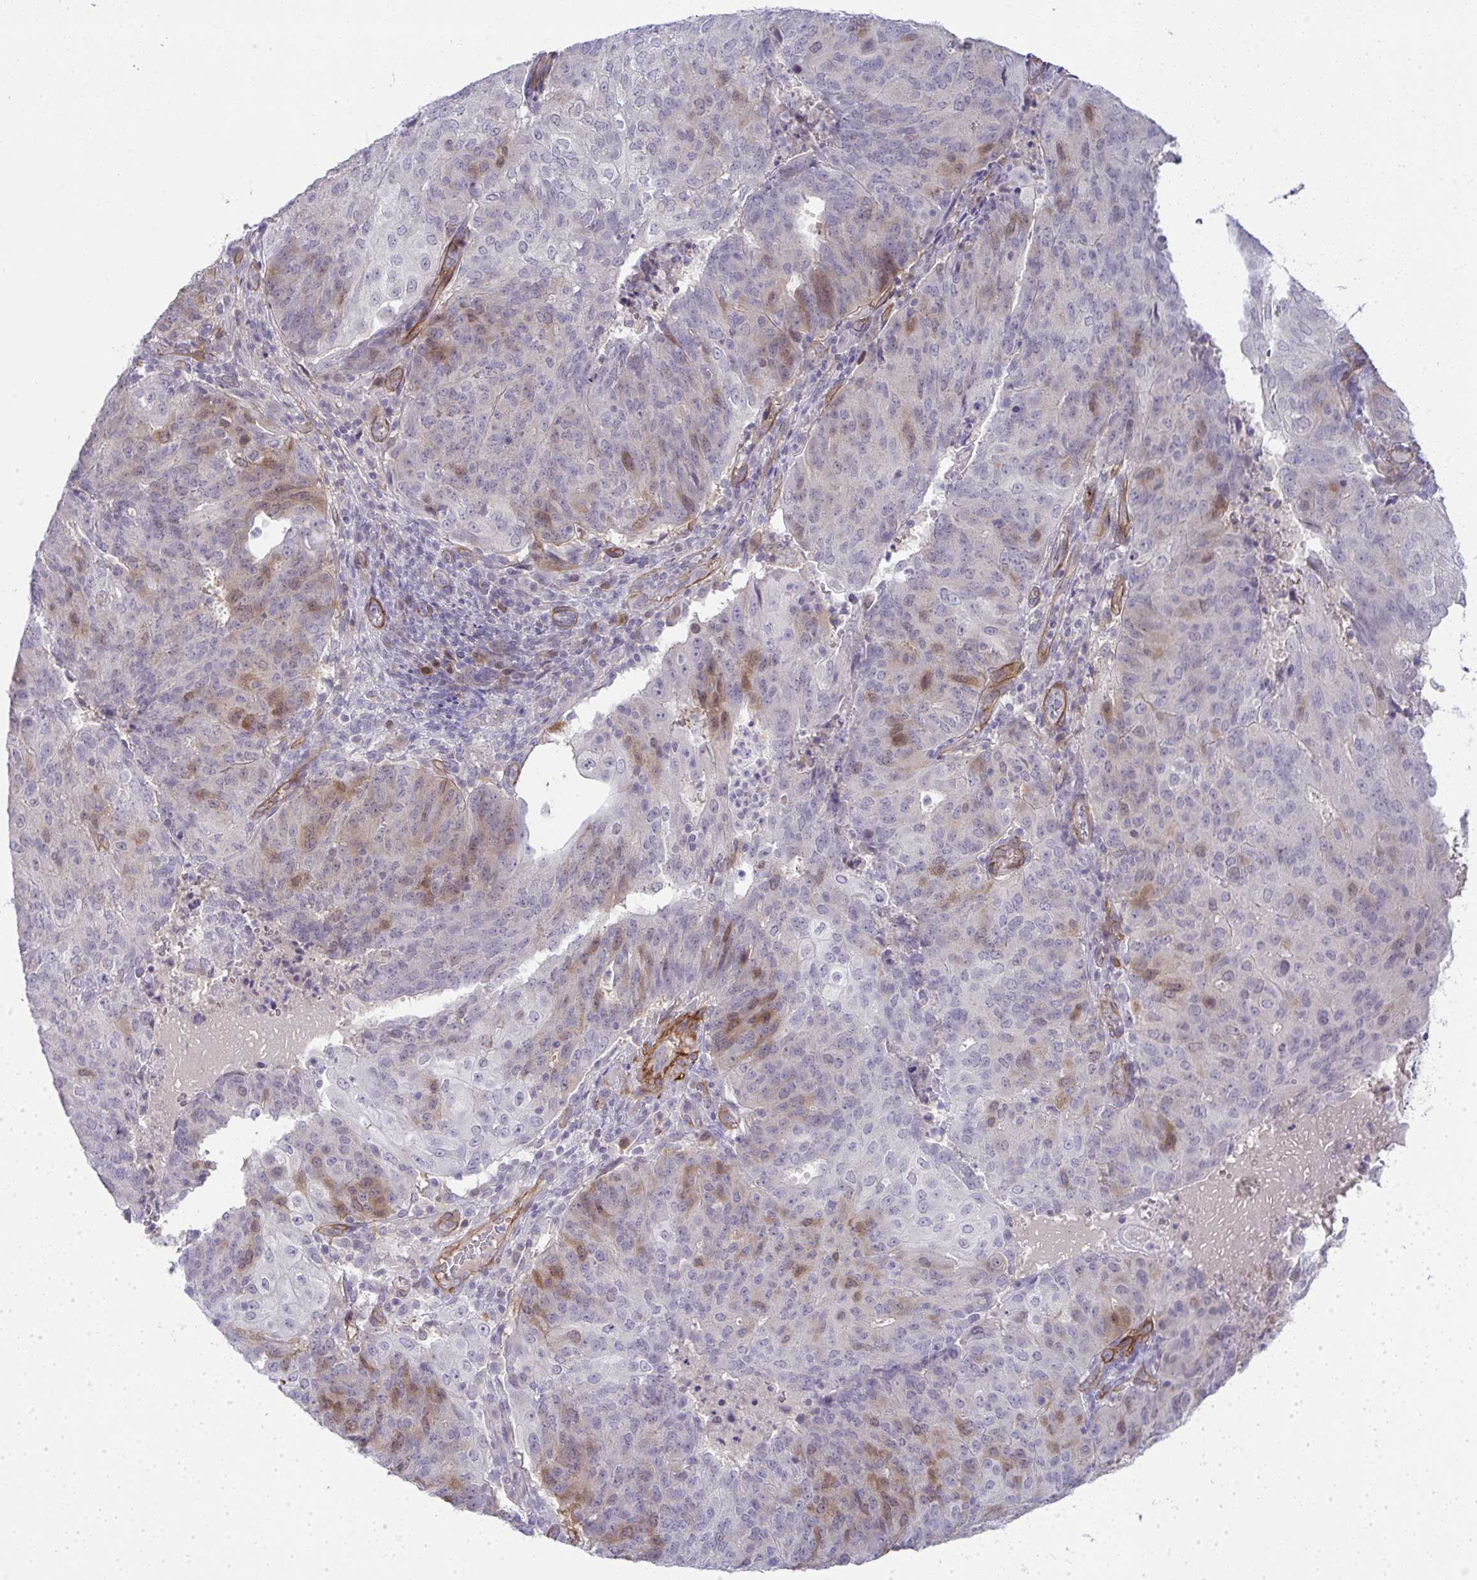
{"staining": {"intensity": "weak", "quantity": "25%-75%", "location": "cytoplasmic/membranous"}, "tissue": "endometrial cancer", "cell_type": "Tumor cells", "image_type": "cancer", "snomed": [{"axis": "morphology", "description": "Adenocarcinoma, NOS"}, {"axis": "topography", "description": "Endometrium"}], "caption": "Immunohistochemistry (IHC) (DAB (3,3'-diaminobenzidine)) staining of endometrial cancer (adenocarcinoma) reveals weak cytoplasmic/membranous protein staining in about 25%-75% of tumor cells.", "gene": "UBE2S", "patient": {"sex": "female", "age": 82}}